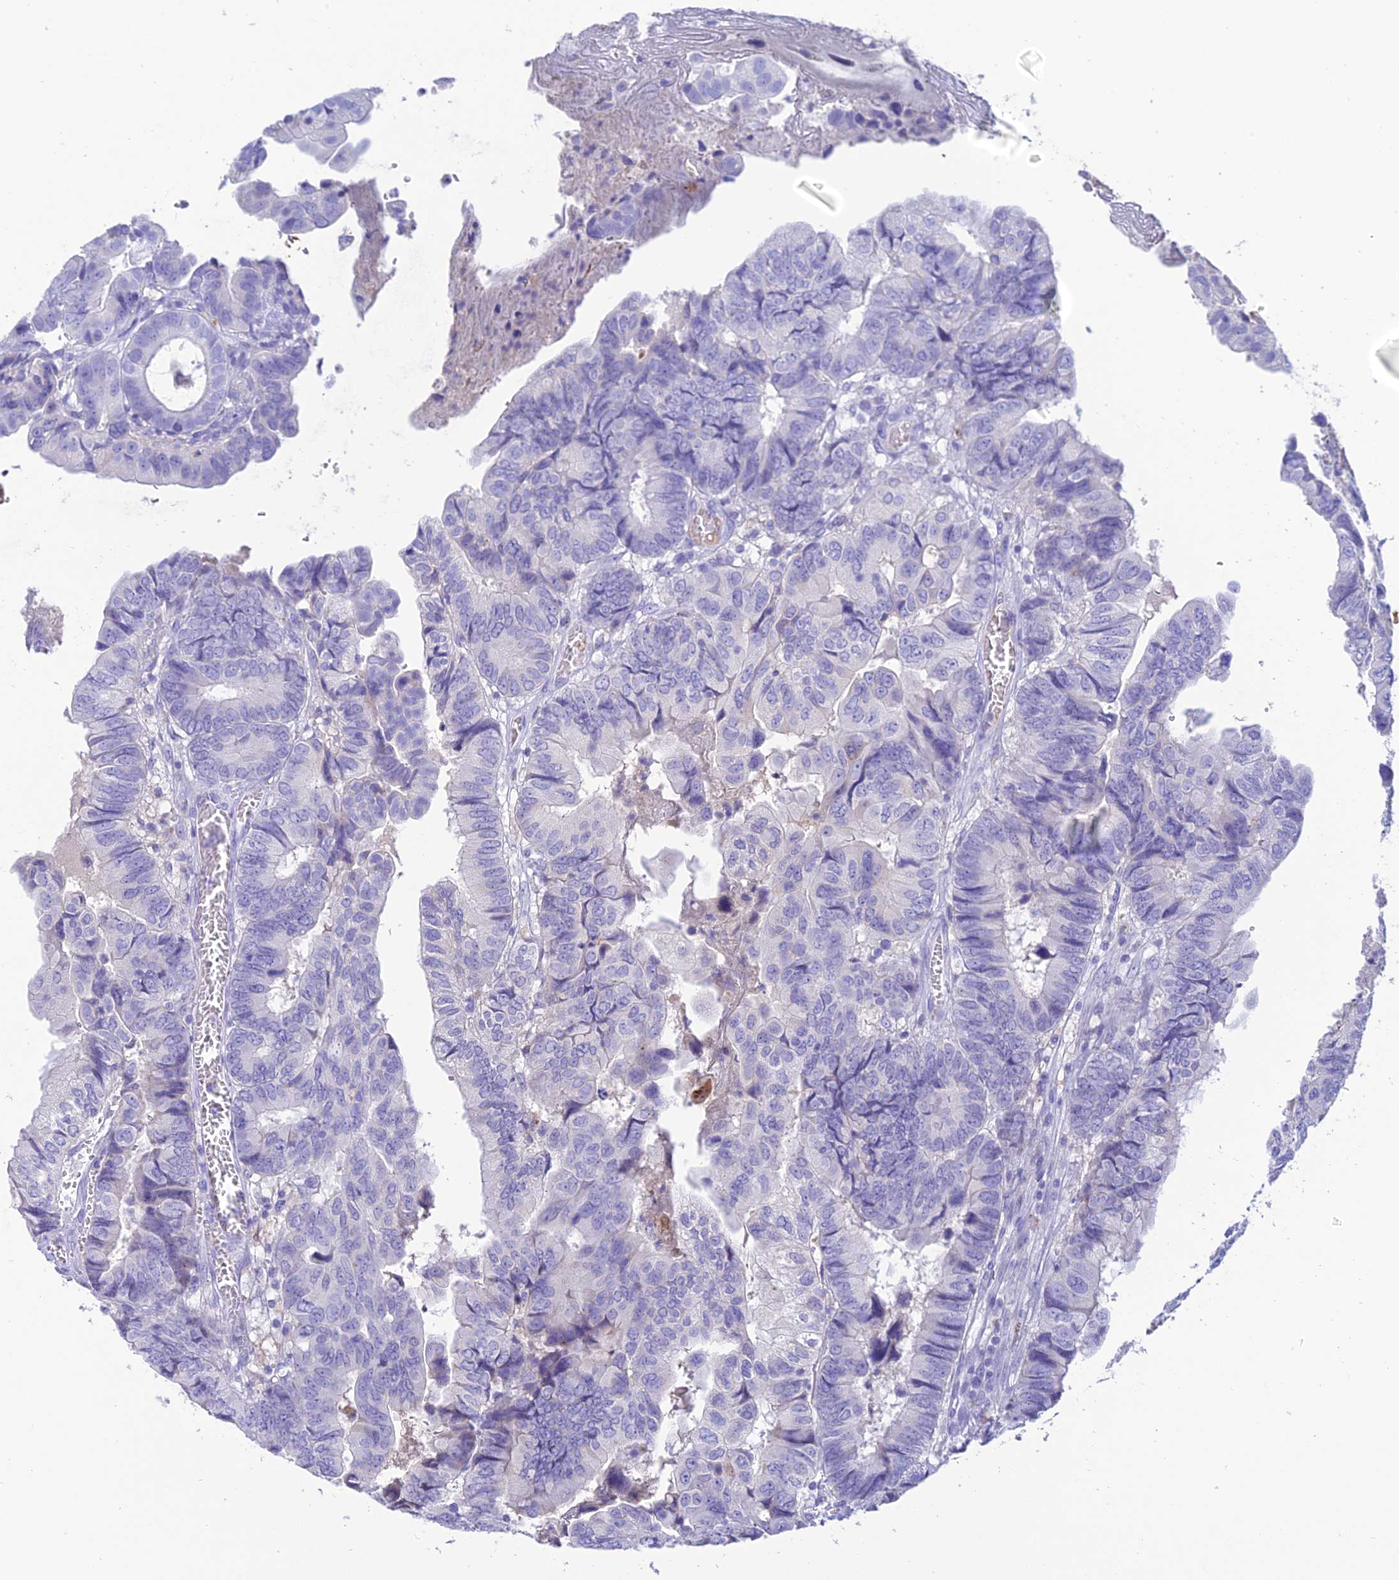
{"staining": {"intensity": "negative", "quantity": "none", "location": "none"}, "tissue": "colorectal cancer", "cell_type": "Tumor cells", "image_type": "cancer", "snomed": [{"axis": "morphology", "description": "Adenocarcinoma, NOS"}, {"axis": "topography", "description": "Colon"}], "caption": "An image of colorectal adenocarcinoma stained for a protein demonstrates no brown staining in tumor cells. Brightfield microscopy of IHC stained with DAB (3,3'-diaminobenzidine) (brown) and hematoxylin (blue), captured at high magnification.", "gene": "MAL2", "patient": {"sex": "male", "age": 85}}